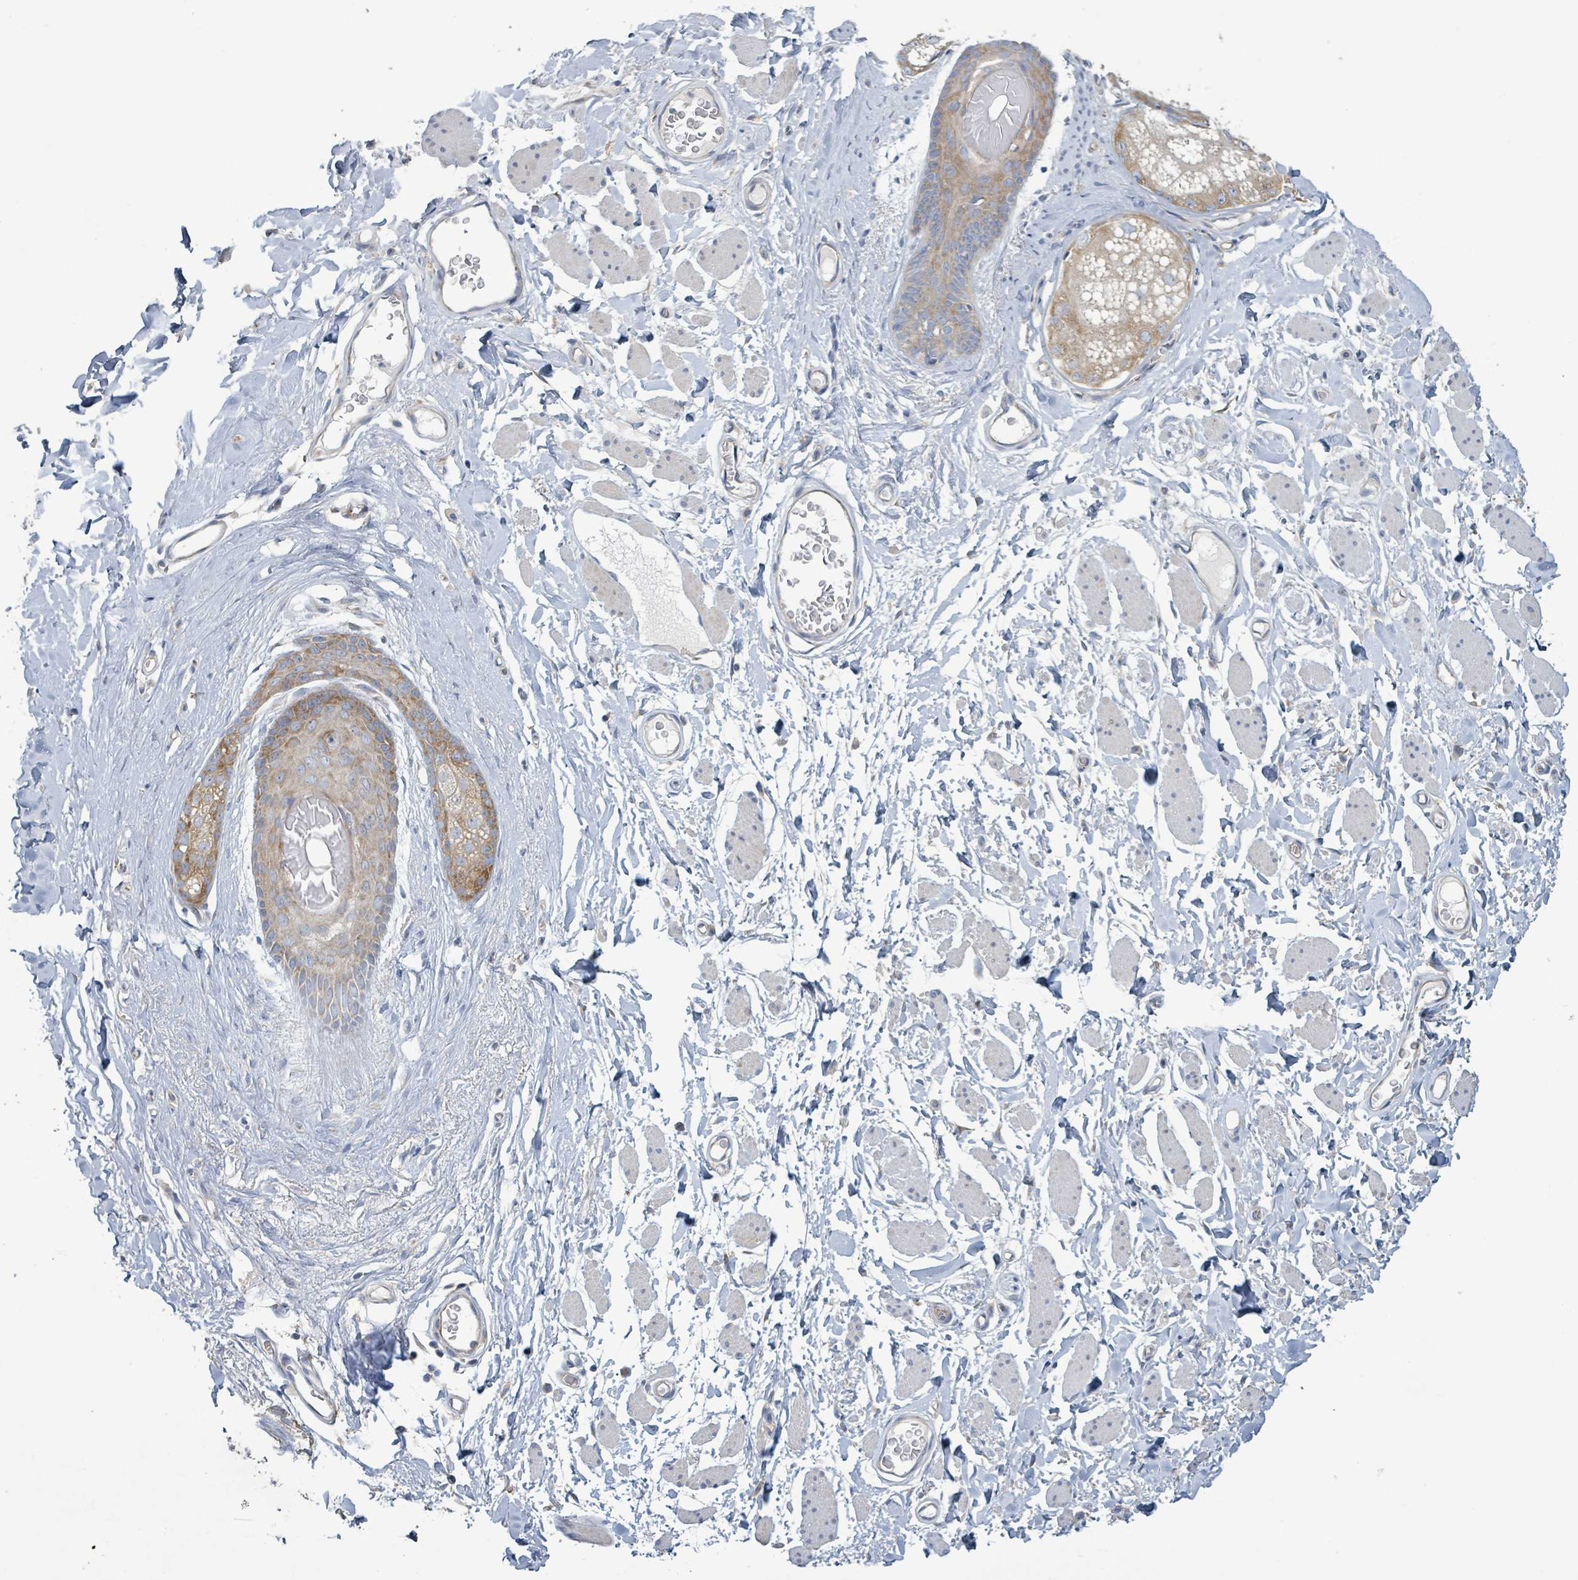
{"staining": {"intensity": "moderate", "quantity": "25%-75%", "location": "cytoplasmic/membranous"}, "tissue": "skin cancer", "cell_type": "Tumor cells", "image_type": "cancer", "snomed": [{"axis": "morphology", "description": "Squamous cell carcinoma, NOS"}, {"axis": "topography", "description": "Skin"}, {"axis": "topography", "description": "Vulva"}], "caption": "Immunohistochemistry (IHC) histopathology image of neoplastic tissue: squamous cell carcinoma (skin) stained using immunohistochemistry displays medium levels of moderate protein expression localized specifically in the cytoplasmic/membranous of tumor cells, appearing as a cytoplasmic/membranous brown color.", "gene": "RPL32", "patient": {"sex": "female", "age": 85}}